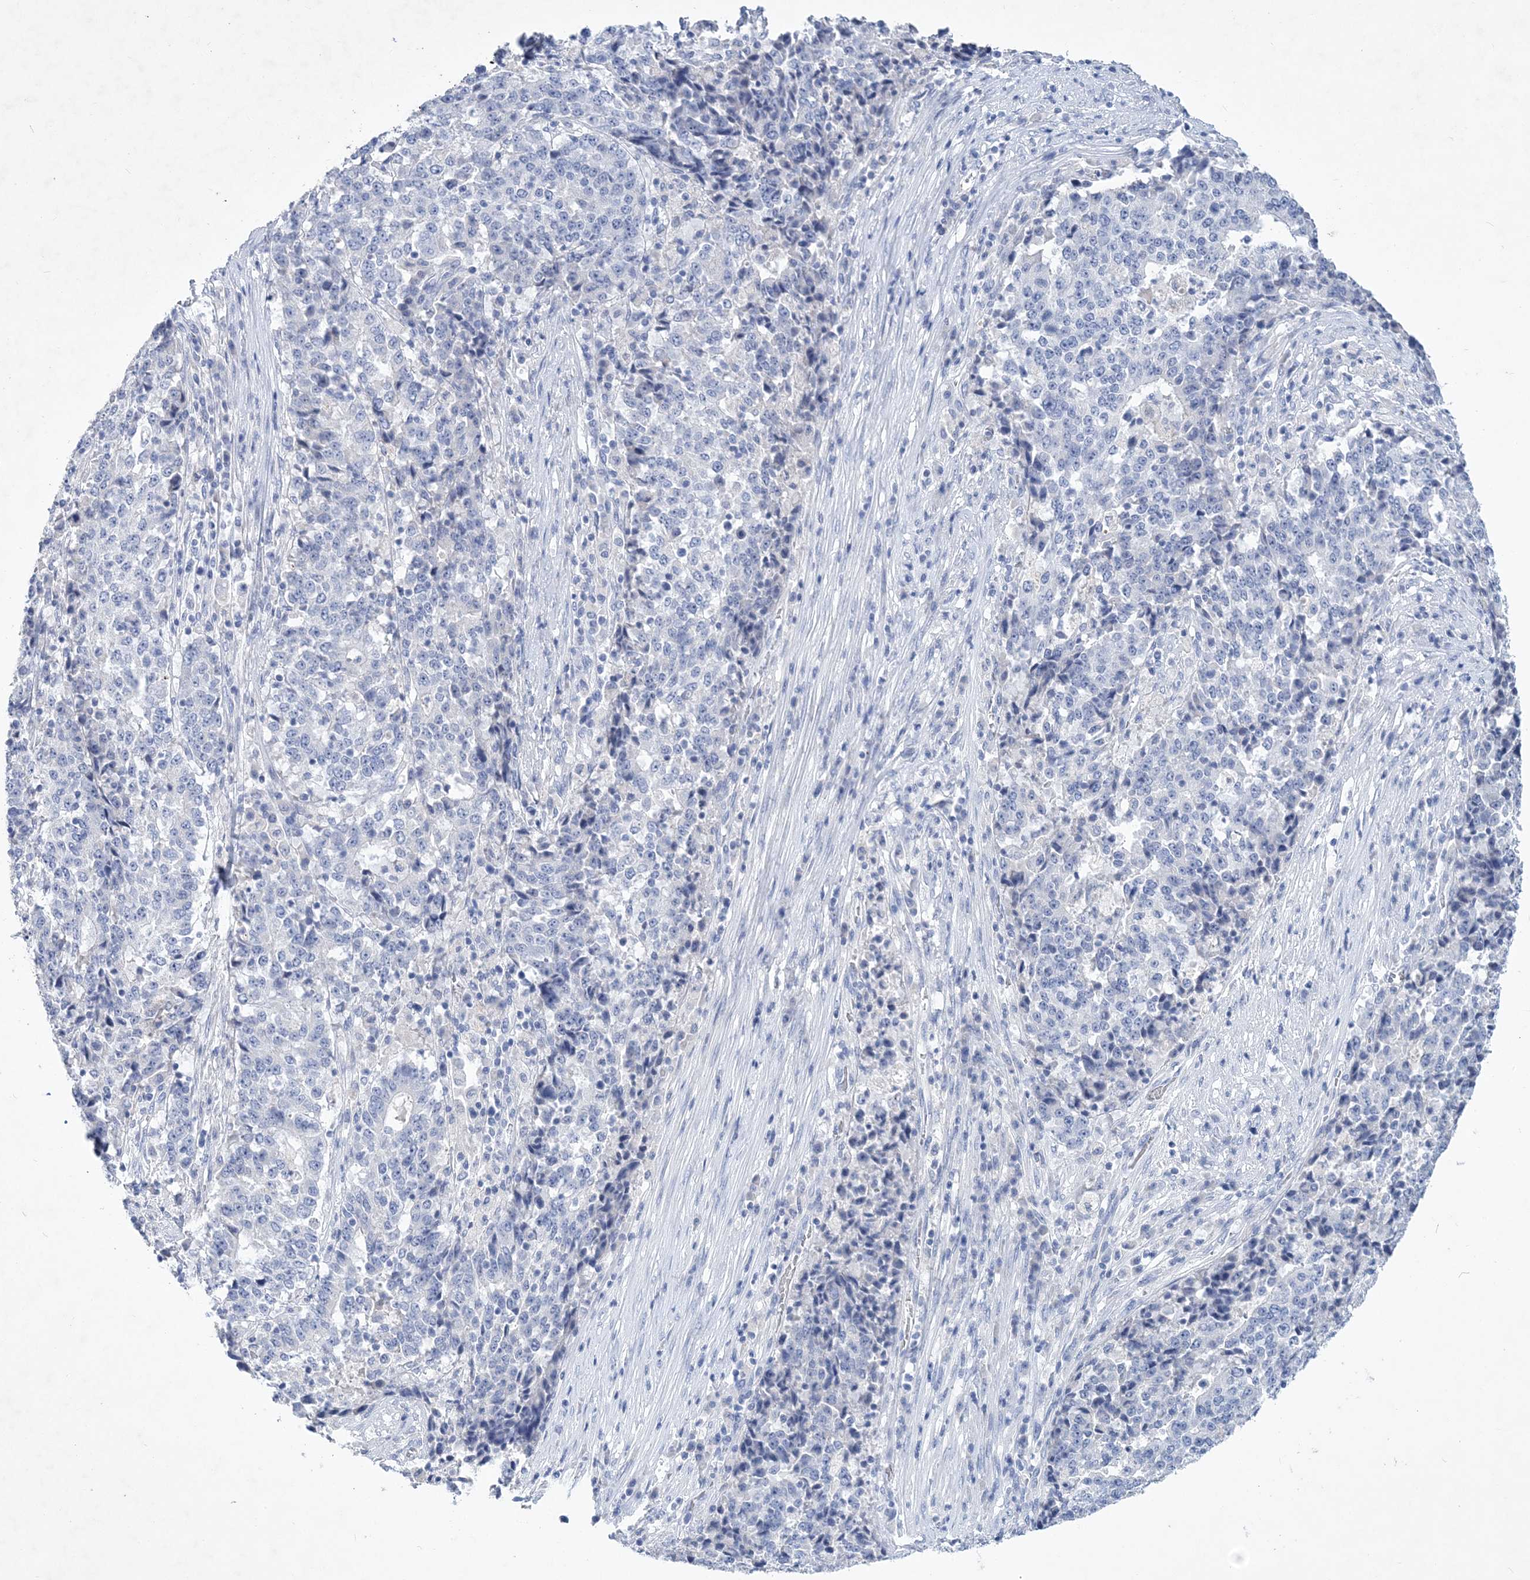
{"staining": {"intensity": "negative", "quantity": "none", "location": "none"}, "tissue": "stomach cancer", "cell_type": "Tumor cells", "image_type": "cancer", "snomed": [{"axis": "morphology", "description": "Adenocarcinoma, NOS"}, {"axis": "topography", "description": "Stomach"}], "caption": "Immunohistochemistry (IHC) photomicrograph of neoplastic tissue: human stomach adenocarcinoma stained with DAB reveals no significant protein expression in tumor cells. (DAB (3,3'-diaminobenzidine) immunohistochemistry, high magnification).", "gene": "COPS8", "patient": {"sex": "male", "age": 59}}